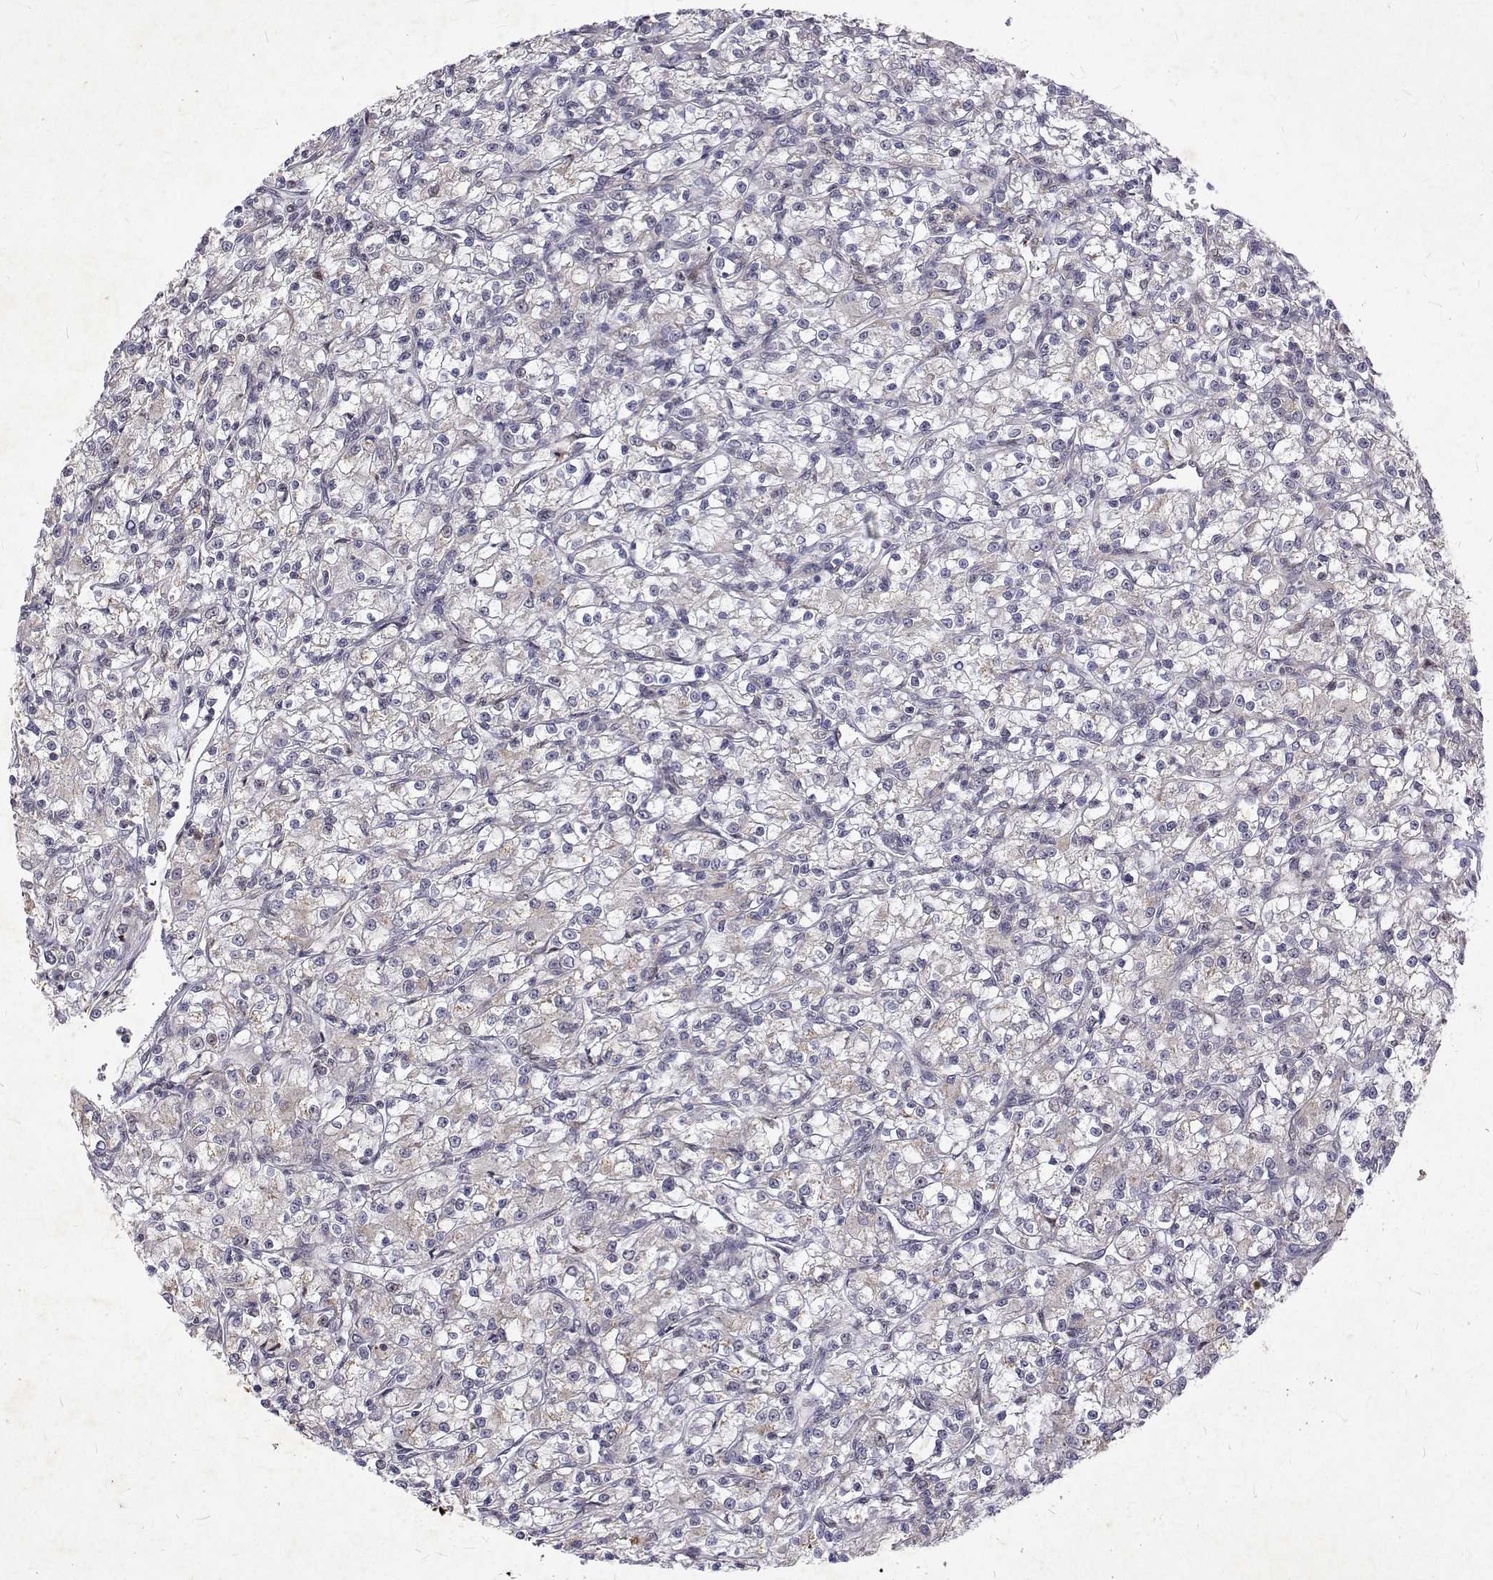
{"staining": {"intensity": "negative", "quantity": "none", "location": "none"}, "tissue": "renal cancer", "cell_type": "Tumor cells", "image_type": "cancer", "snomed": [{"axis": "morphology", "description": "Adenocarcinoma, NOS"}, {"axis": "topography", "description": "Kidney"}], "caption": "Immunohistochemistry (IHC) micrograph of human adenocarcinoma (renal) stained for a protein (brown), which demonstrates no staining in tumor cells.", "gene": "ALKBH8", "patient": {"sex": "female", "age": 59}}